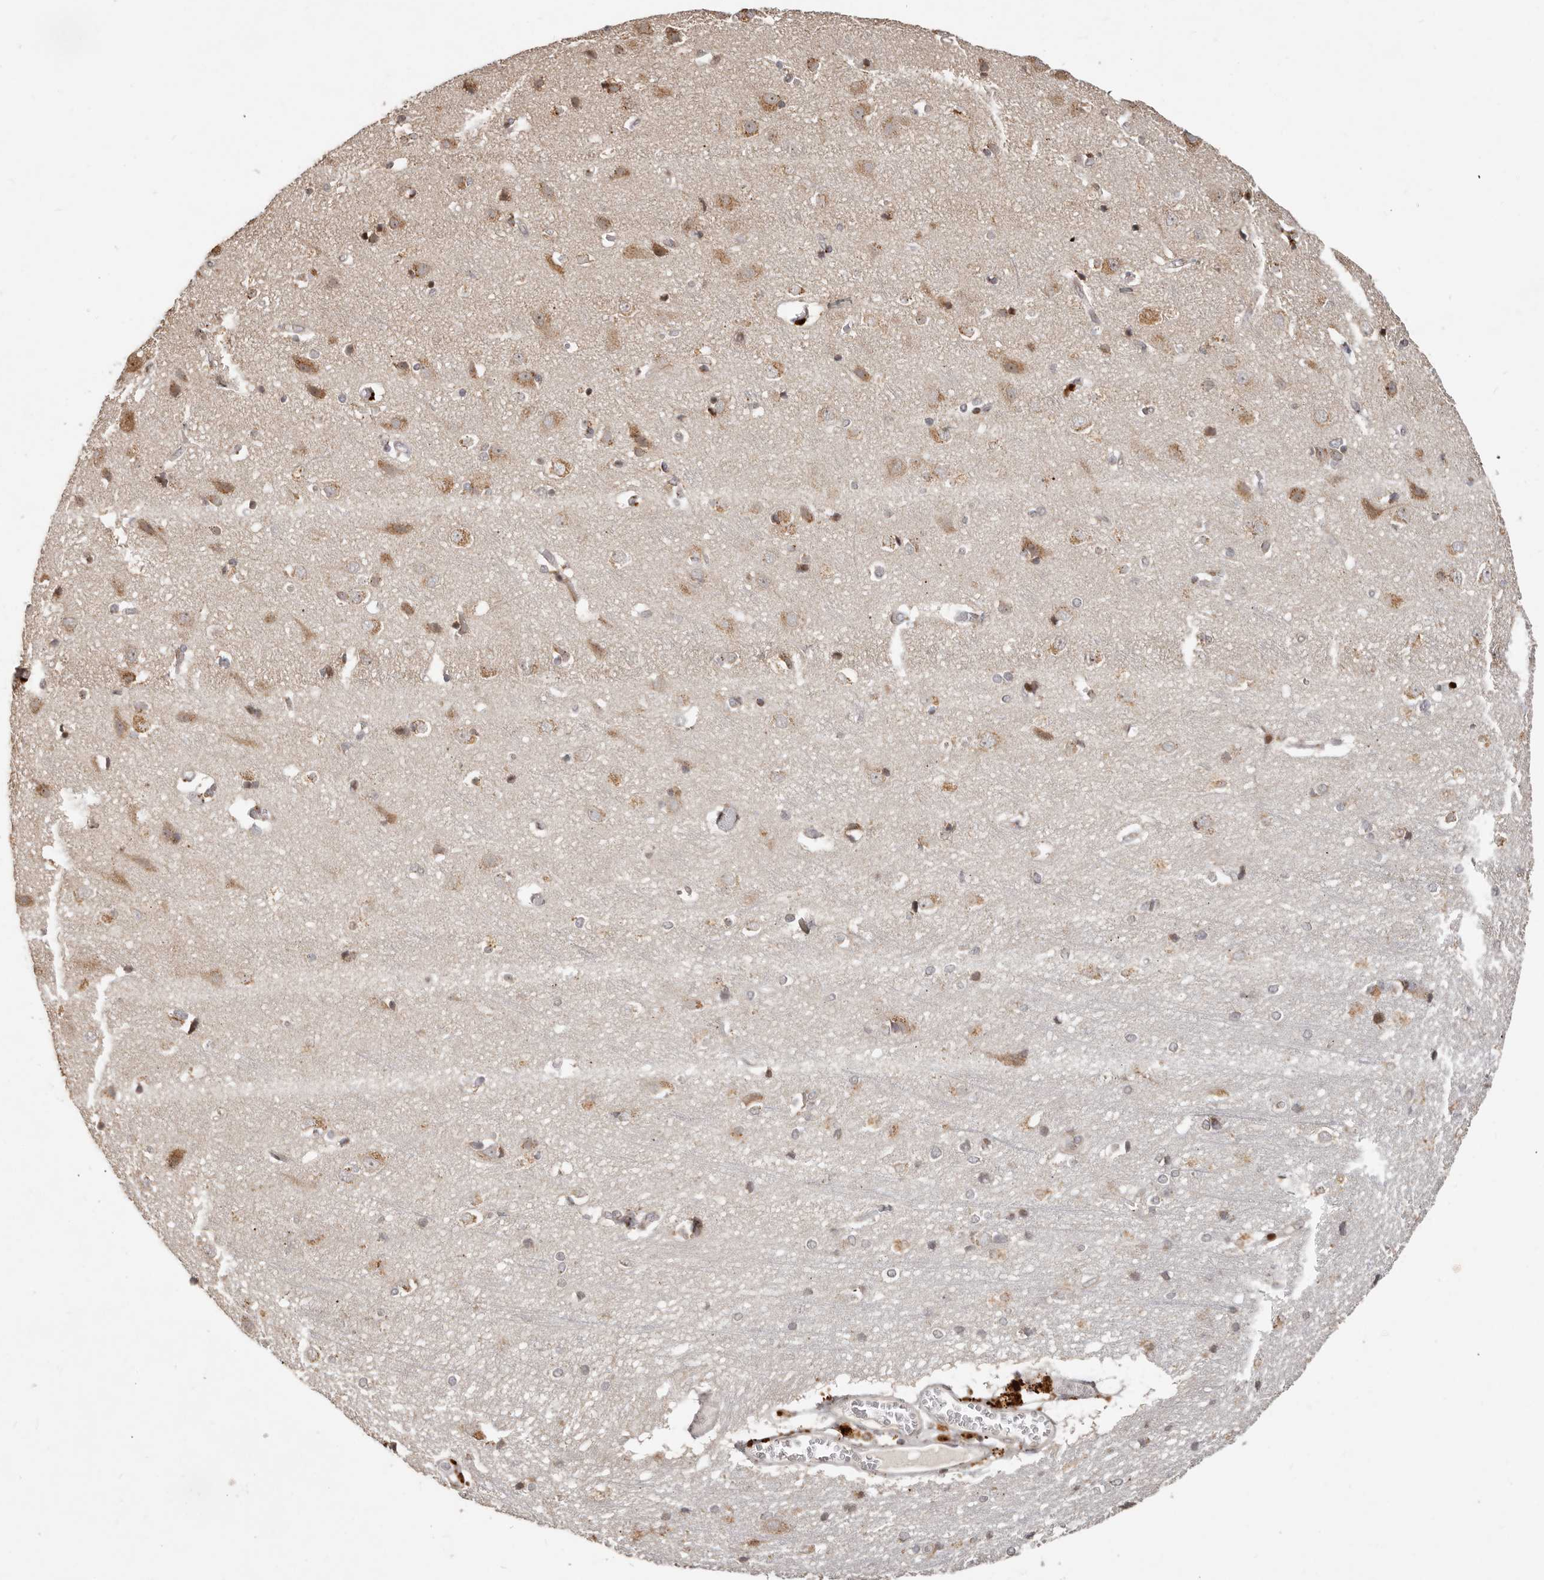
{"staining": {"intensity": "weak", "quantity": ">75%", "location": "cytoplasmic/membranous"}, "tissue": "cerebral cortex", "cell_type": "Endothelial cells", "image_type": "normal", "snomed": [{"axis": "morphology", "description": "Normal tissue, NOS"}, {"axis": "topography", "description": "Cerebral cortex"}], "caption": "This image demonstrates immunohistochemistry staining of benign human cerebral cortex, with low weak cytoplasmic/membranous staining in approximately >75% of endothelial cells.", "gene": "TRIM4", "patient": {"sex": "male", "age": 54}}